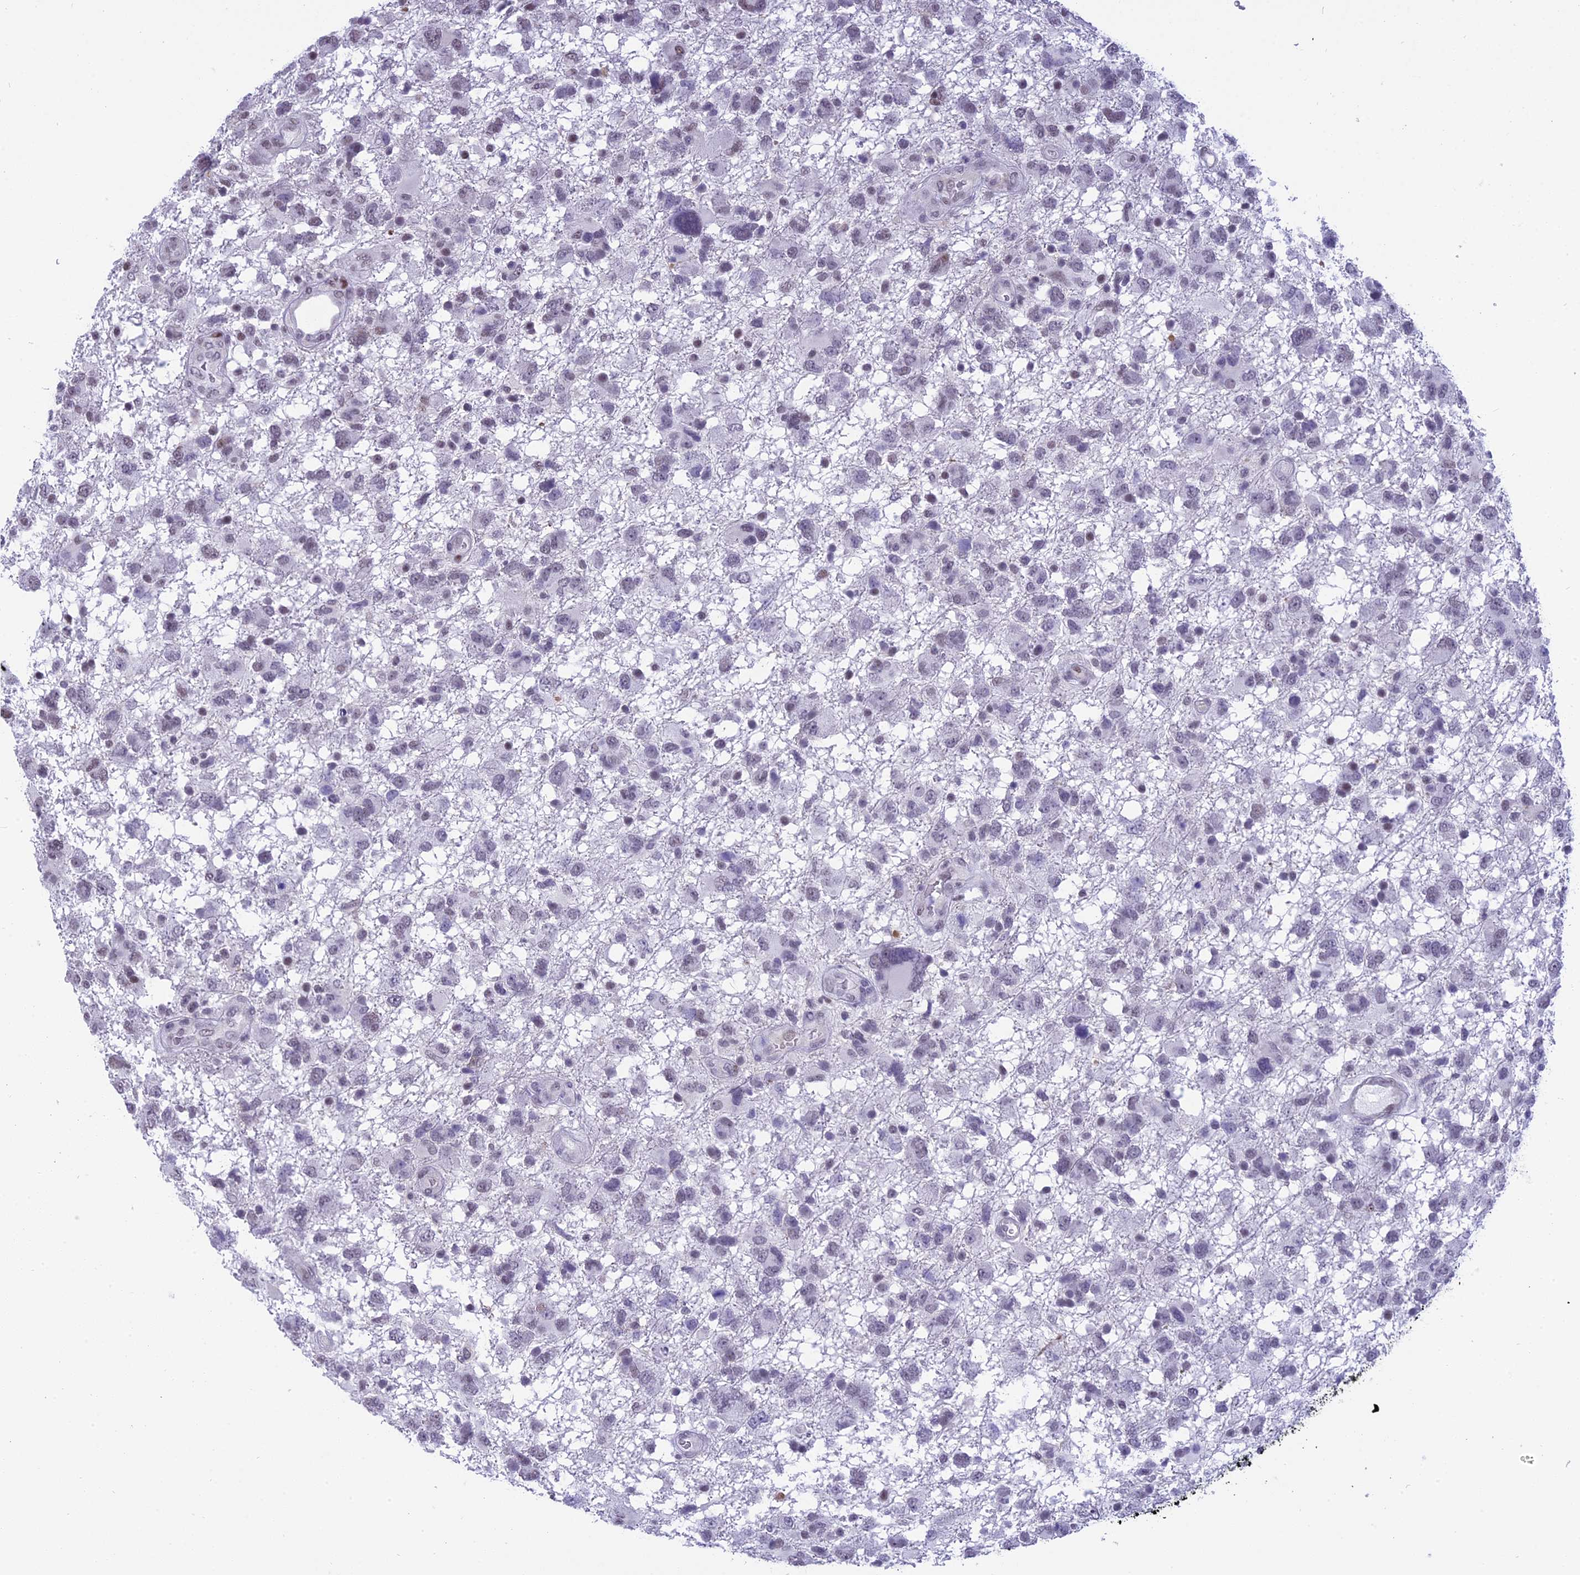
{"staining": {"intensity": "weak", "quantity": "<25%", "location": "nuclear"}, "tissue": "glioma", "cell_type": "Tumor cells", "image_type": "cancer", "snomed": [{"axis": "morphology", "description": "Glioma, malignant, High grade"}, {"axis": "topography", "description": "Brain"}], "caption": "A photomicrograph of glioma stained for a protein demonstrates no brown staining in tumor cells.", "gene": "SPIRE2", "patient": {"sex": "male", "age": 61}}